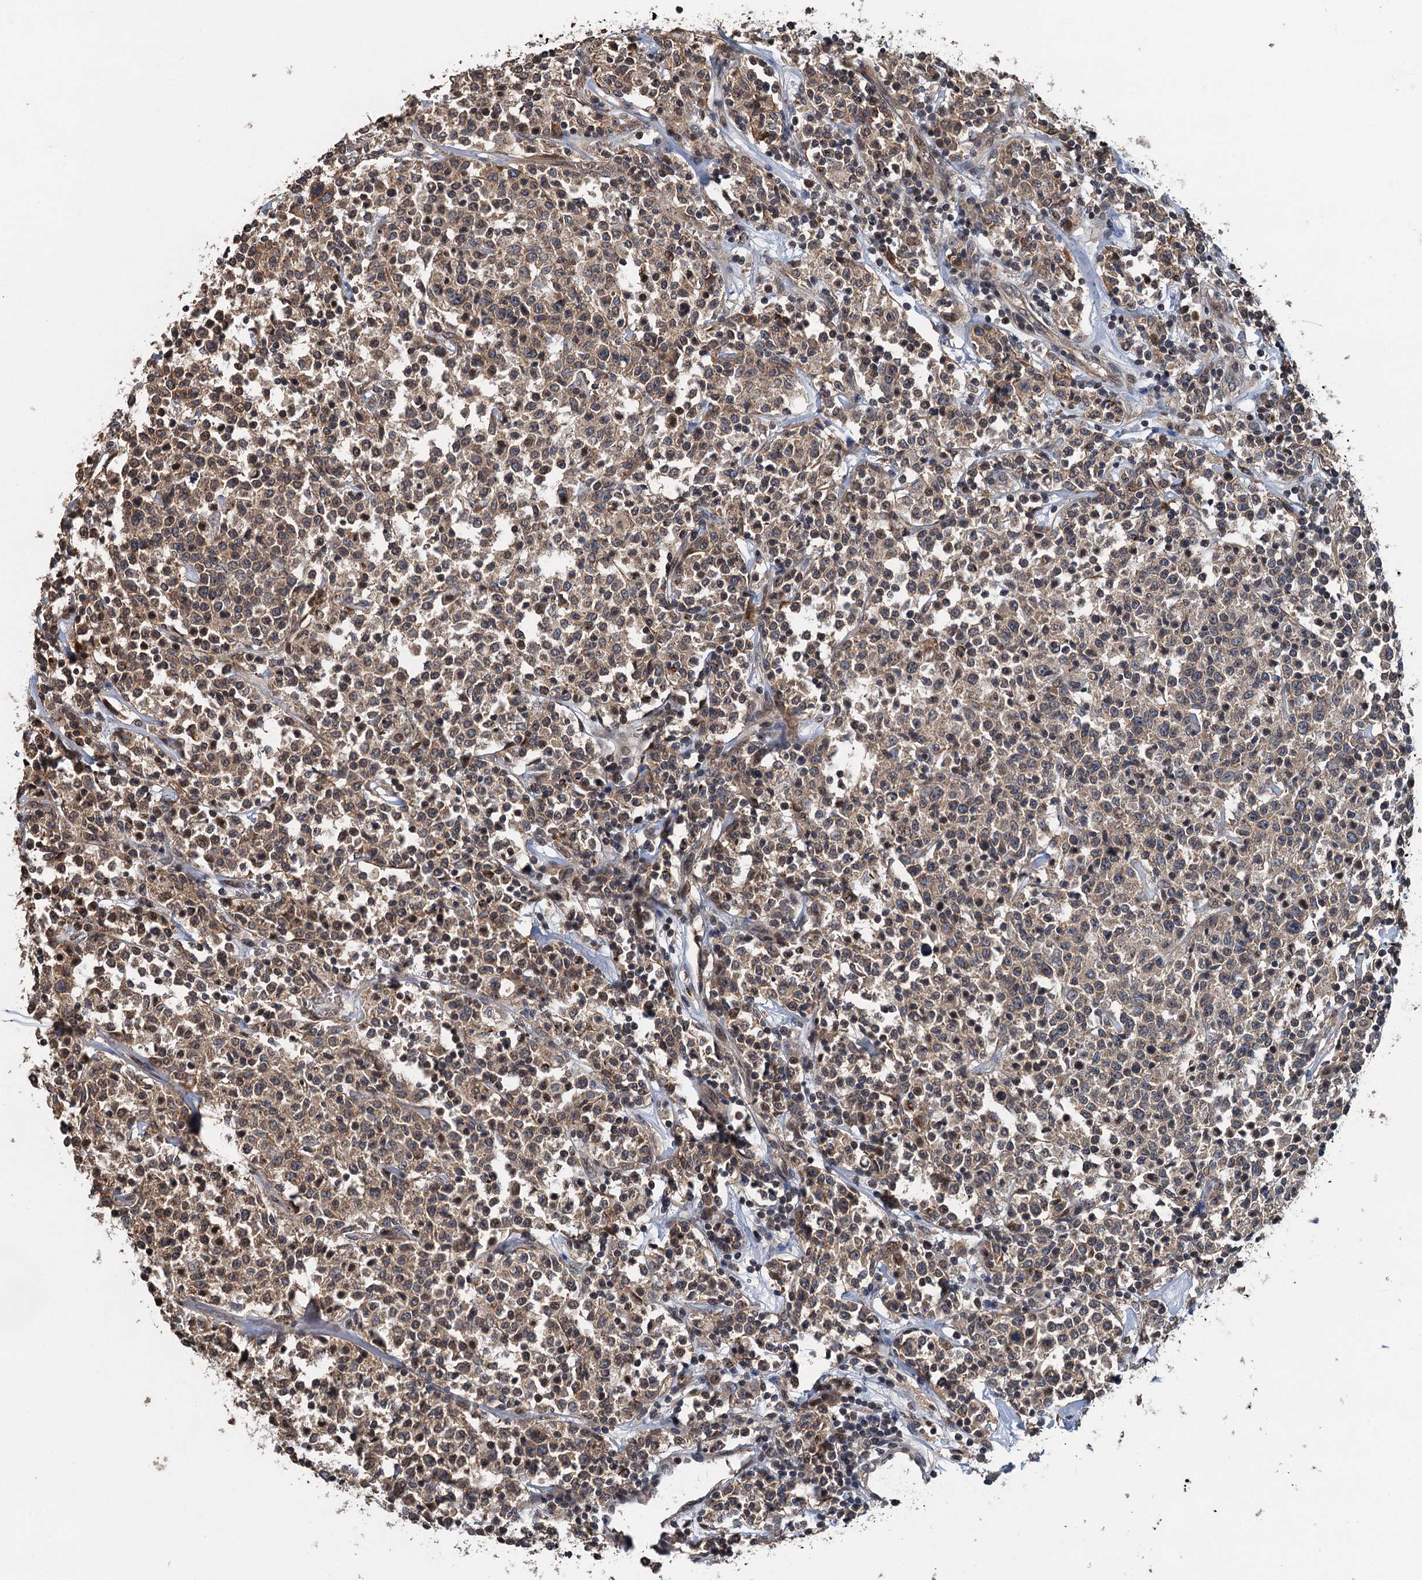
{"staining": {"intensity": "weak", "quantity": ">75%", "location": "cytoplasmic/membranous"}, "tissue": "lymphoma", "cell_type": "Tumor cells", "image_type": "cancer", "snomed": [{"axis": "morphology", "description": "Malignant lymphoma, non-Hodgkin's type, Low grade"}, {"axis": "topography", "description": "Small intestine"}], "caption": "Human lymphoma stained with a protein marker displays weak staining in tumor cells.", "gene": "SNX32", "patient": {"sex": "female", "age": 59}}